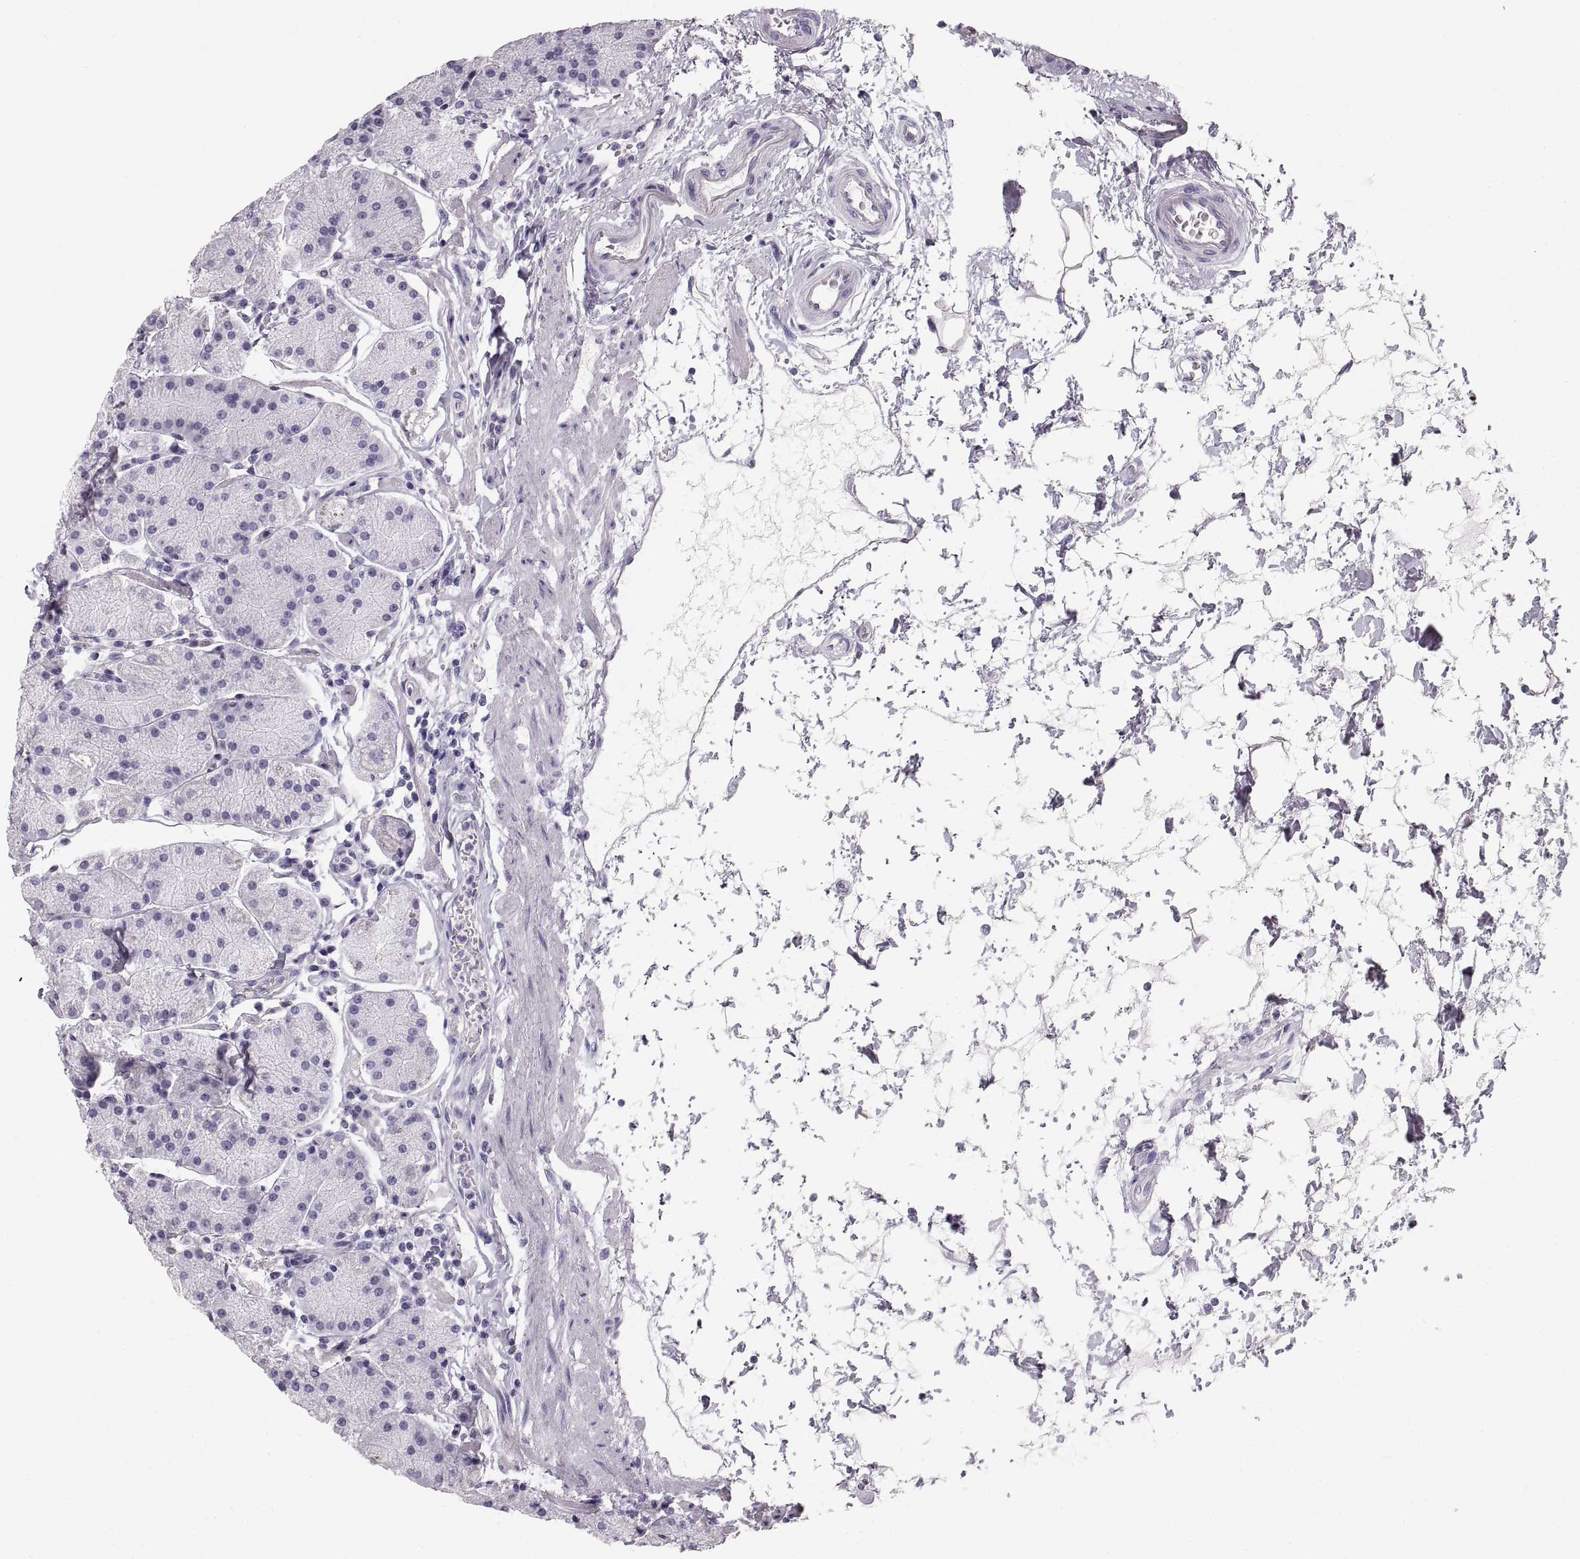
{"staining": {"intensity": "negative", "quantity": "none", "location": "none"}, "tissue": "stomach", "cell_type": "Glandular cells", "image_type": "normal", "snomed": [{"axis": "morphology", "description": "Normal tissue, NOS"}, {"axis": "topography", "description": "Stomach"}], "caption": "Immunohistochemistry micrograph of unremarkable stomach stained for a protein (brown), which reveals no positivity in glandular cells.", "gene": "CRYAA", "patient": {"sex": "male", "age": 54}}